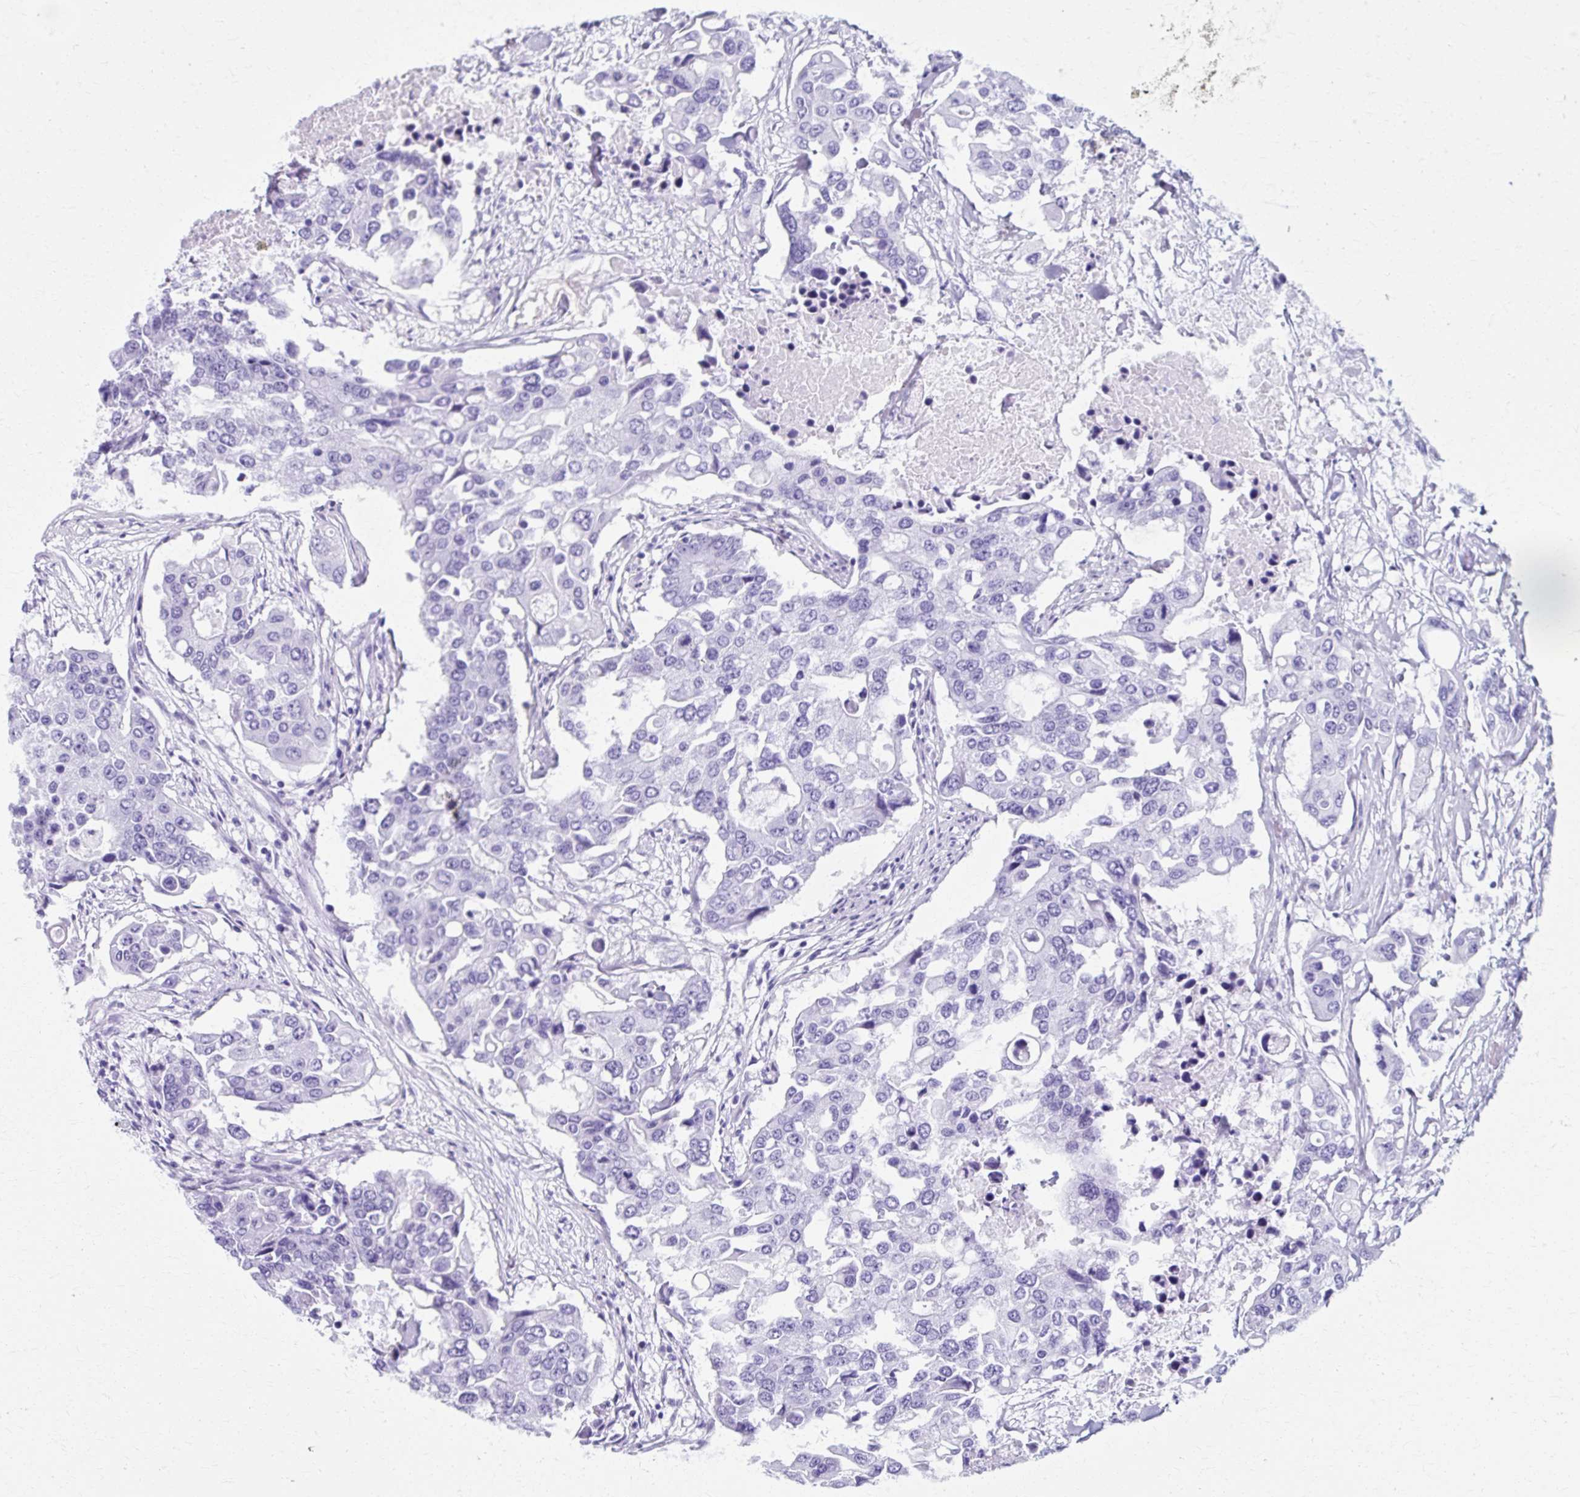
{"staining": {"intensity": "negative", "quantity": "none", "location": "none"}, "tissue": "colorectal cancer", "cell_type": "Tumor cells", "image_type": "cancer", "snomed": [{"axis": "morphology", "description": "Adenocarcinoma, NOS"}, {"axis": "topography", "description": "Colon"}], "caption": "Histopathology image shows no significant protein positivity in tumor cells of colorectal cancer.", "gene": "ZNF555", "patient": {"sex": "male", "age": 77}}